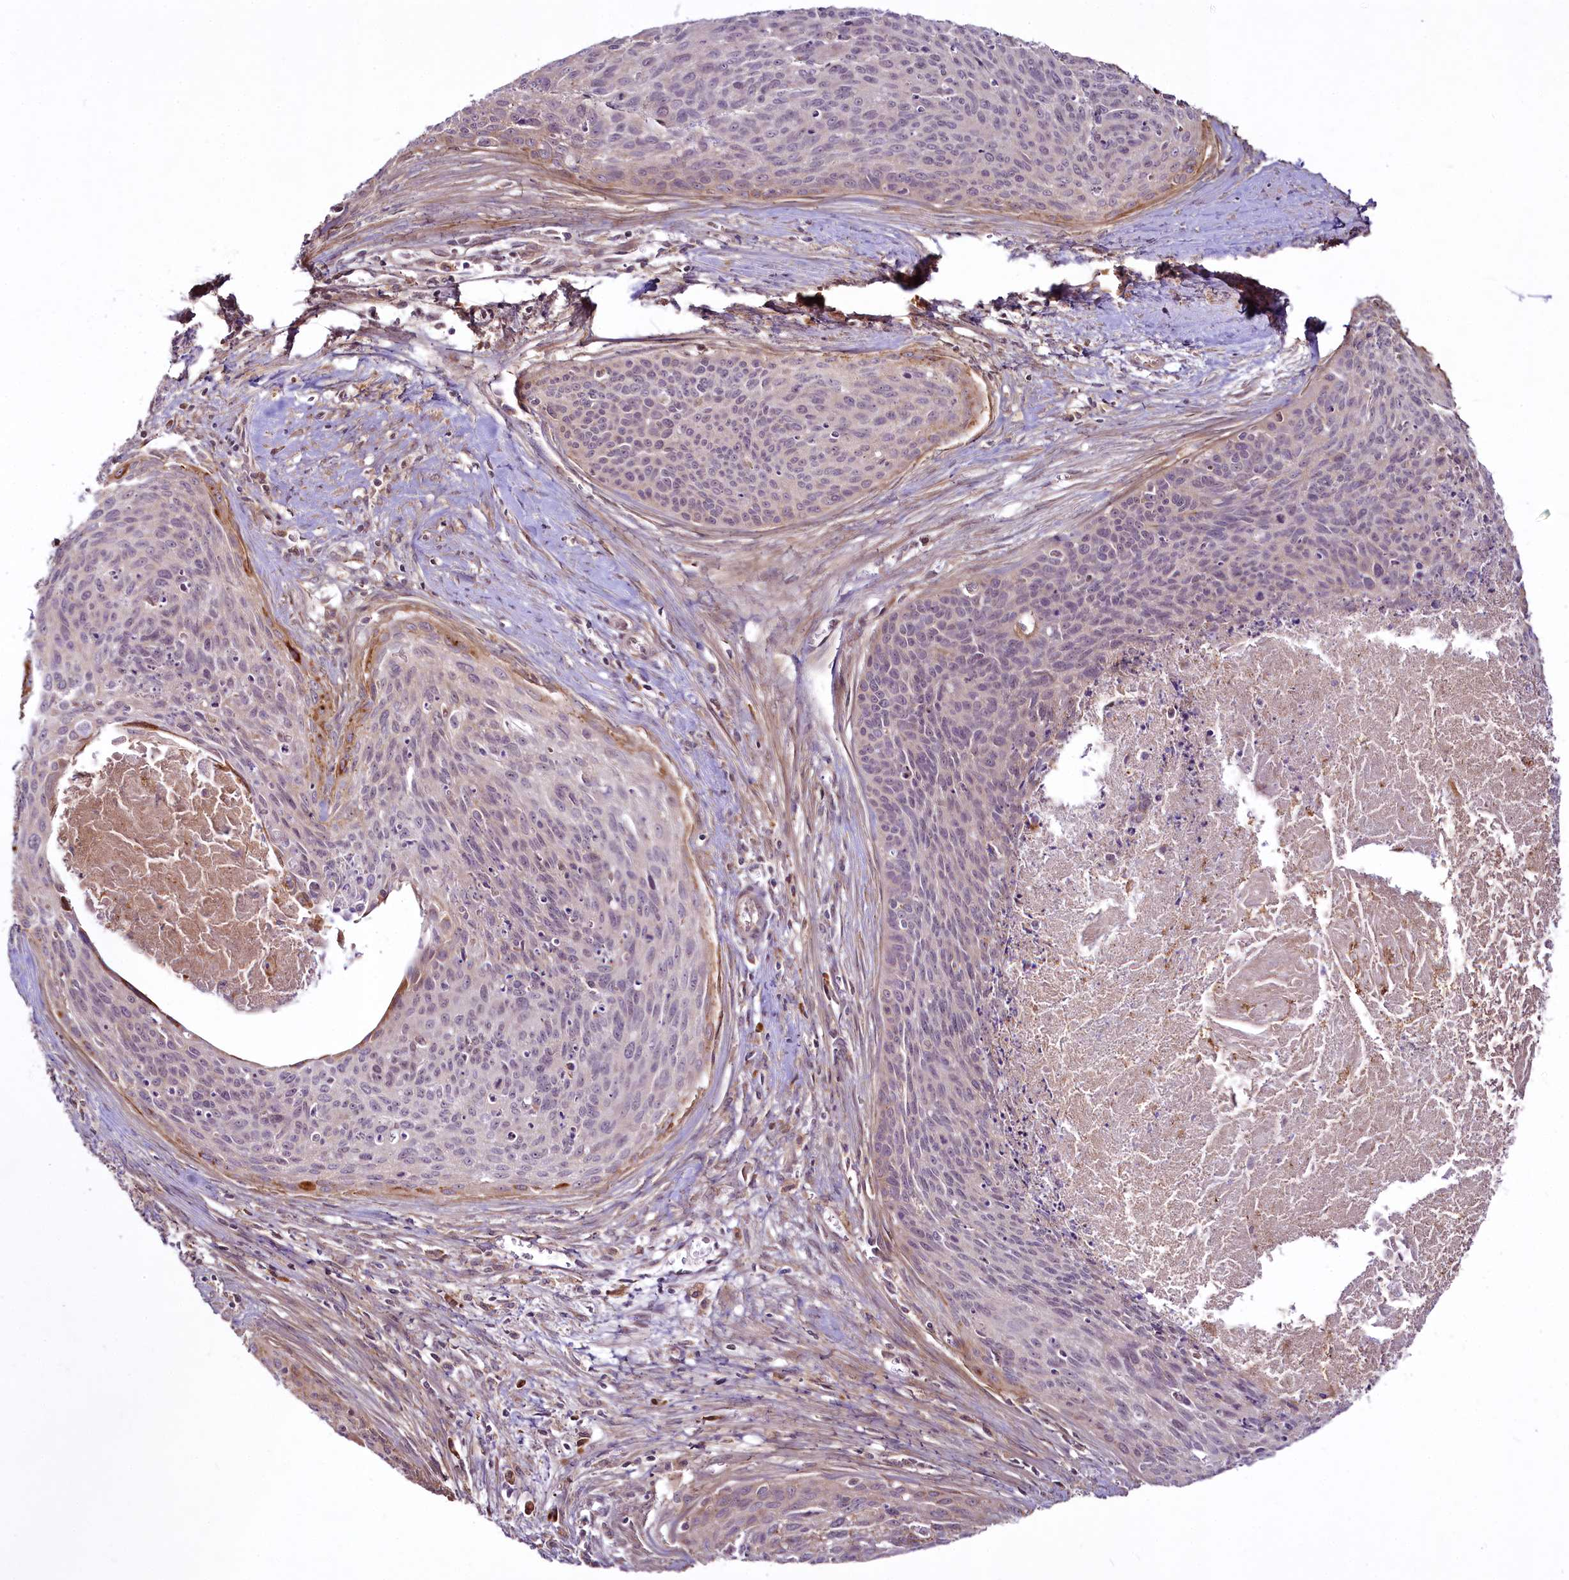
{"staining": {"intensity": "negative", "quantity": "none", "location": "none"}, "tissue": "cervical cancer", "cell_type": "Tumor cells", "image_type": "cancer", "snomed": [{"axis": "morphology", "description": "Squamous cell carcinoma, NOS"}, {"axis": "topography", "description": "Cervix"}], "caption": "IHC micrograph of human cervical squamous cell carcinoma stained for a protein (brown), which shows no staining in tumor cells.", "gene": "RSBN1", "patient": {"sex": "female", "age": 55}}